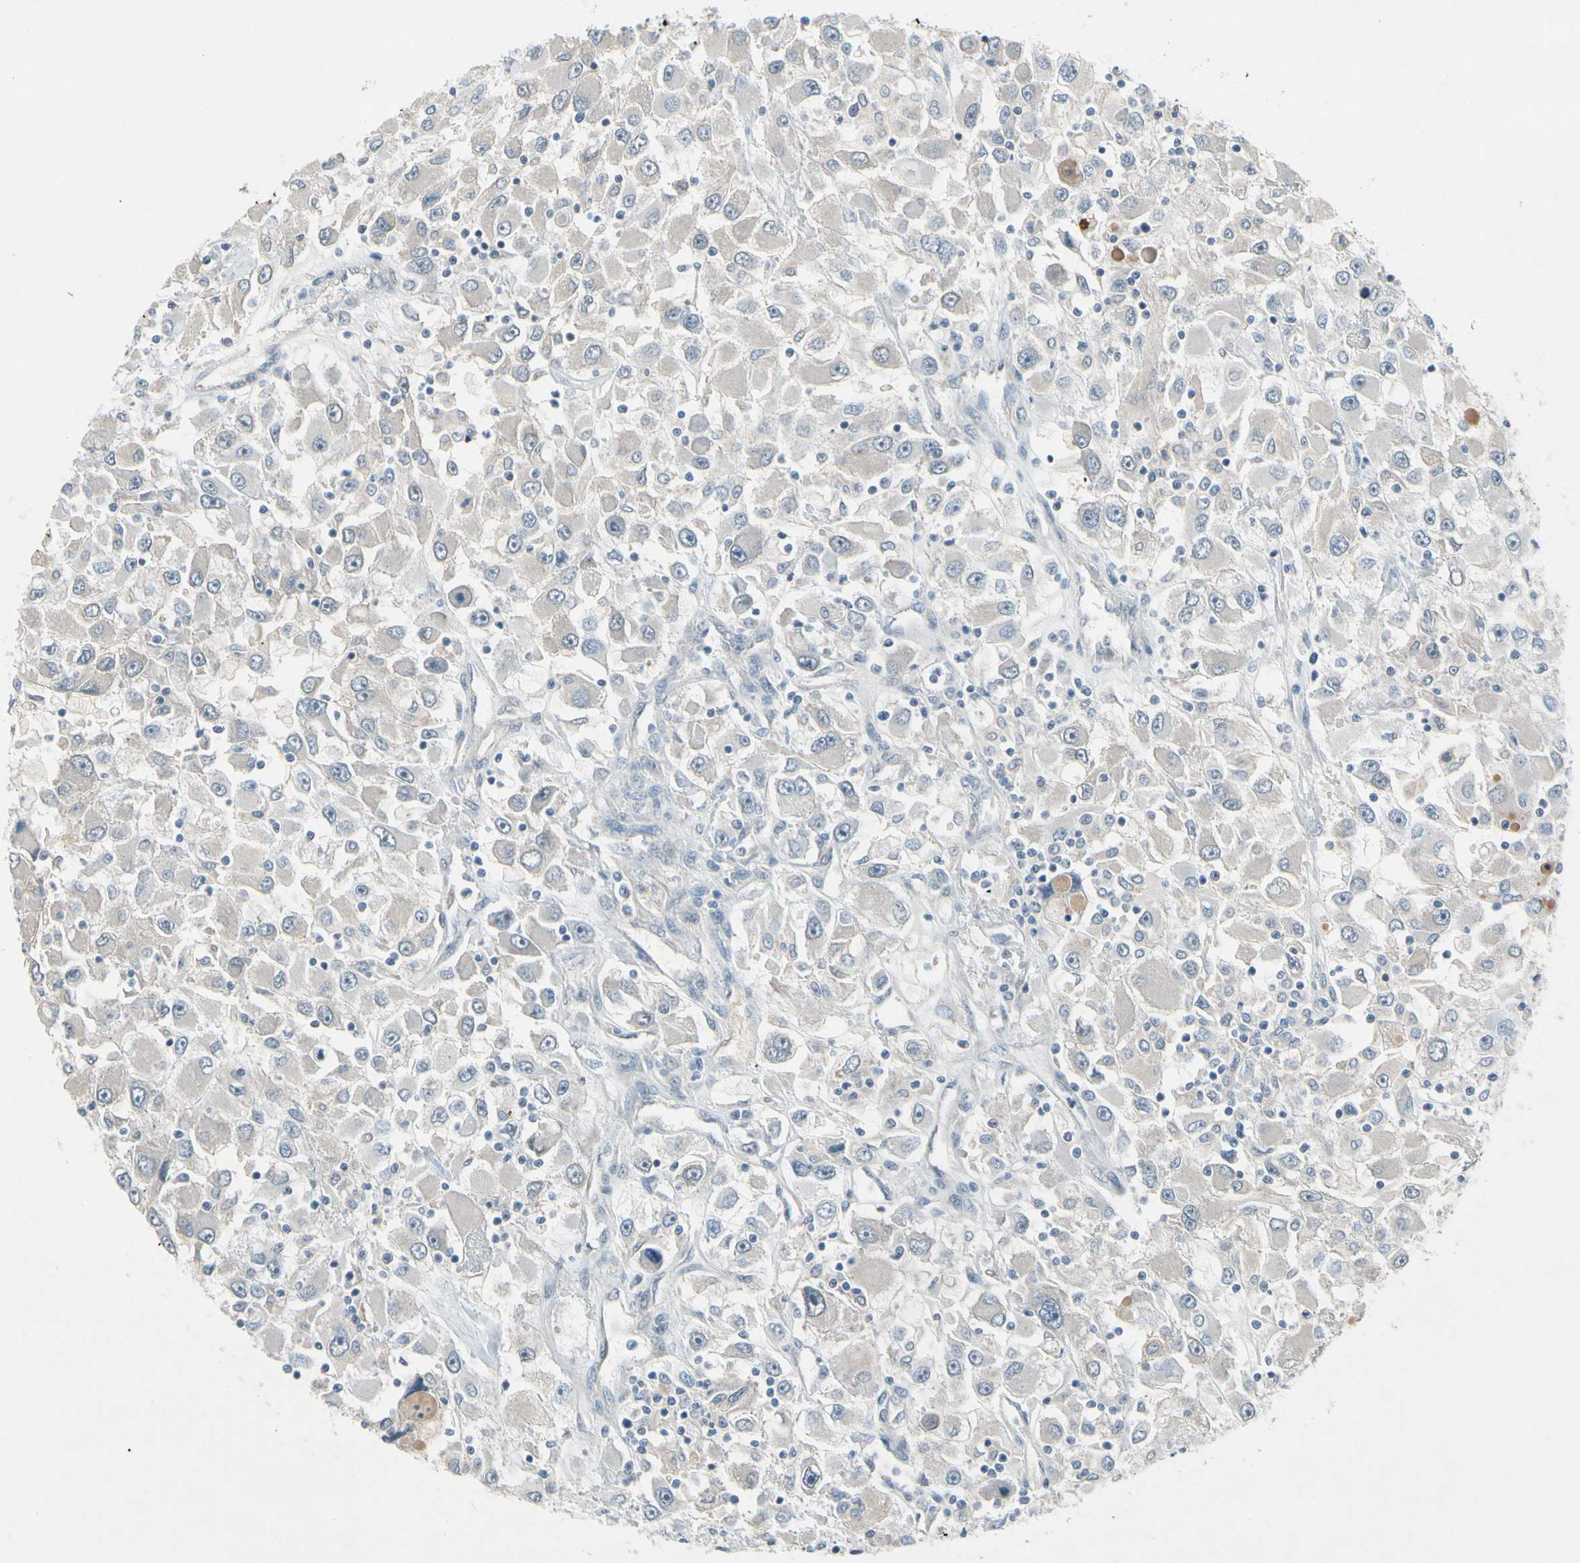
{"staining": {"intensity": "negative", "quantity": "none", "location": "none"}, "tissue": "renal cancer", "cell_type": "Tumor cells", "image_type": "cancer", "snomed": [{"axis": "morphology", "description": "Adenocarcinoma, NOS"}, {"axis": "topography", "description": "Kidney"}], "caption": "The image displays no significant expression in tumor cells of renal cancer (adenocarcinoma).", "gene": "PIP5K1B", "patient": {"sex": "female", "age": 52}}